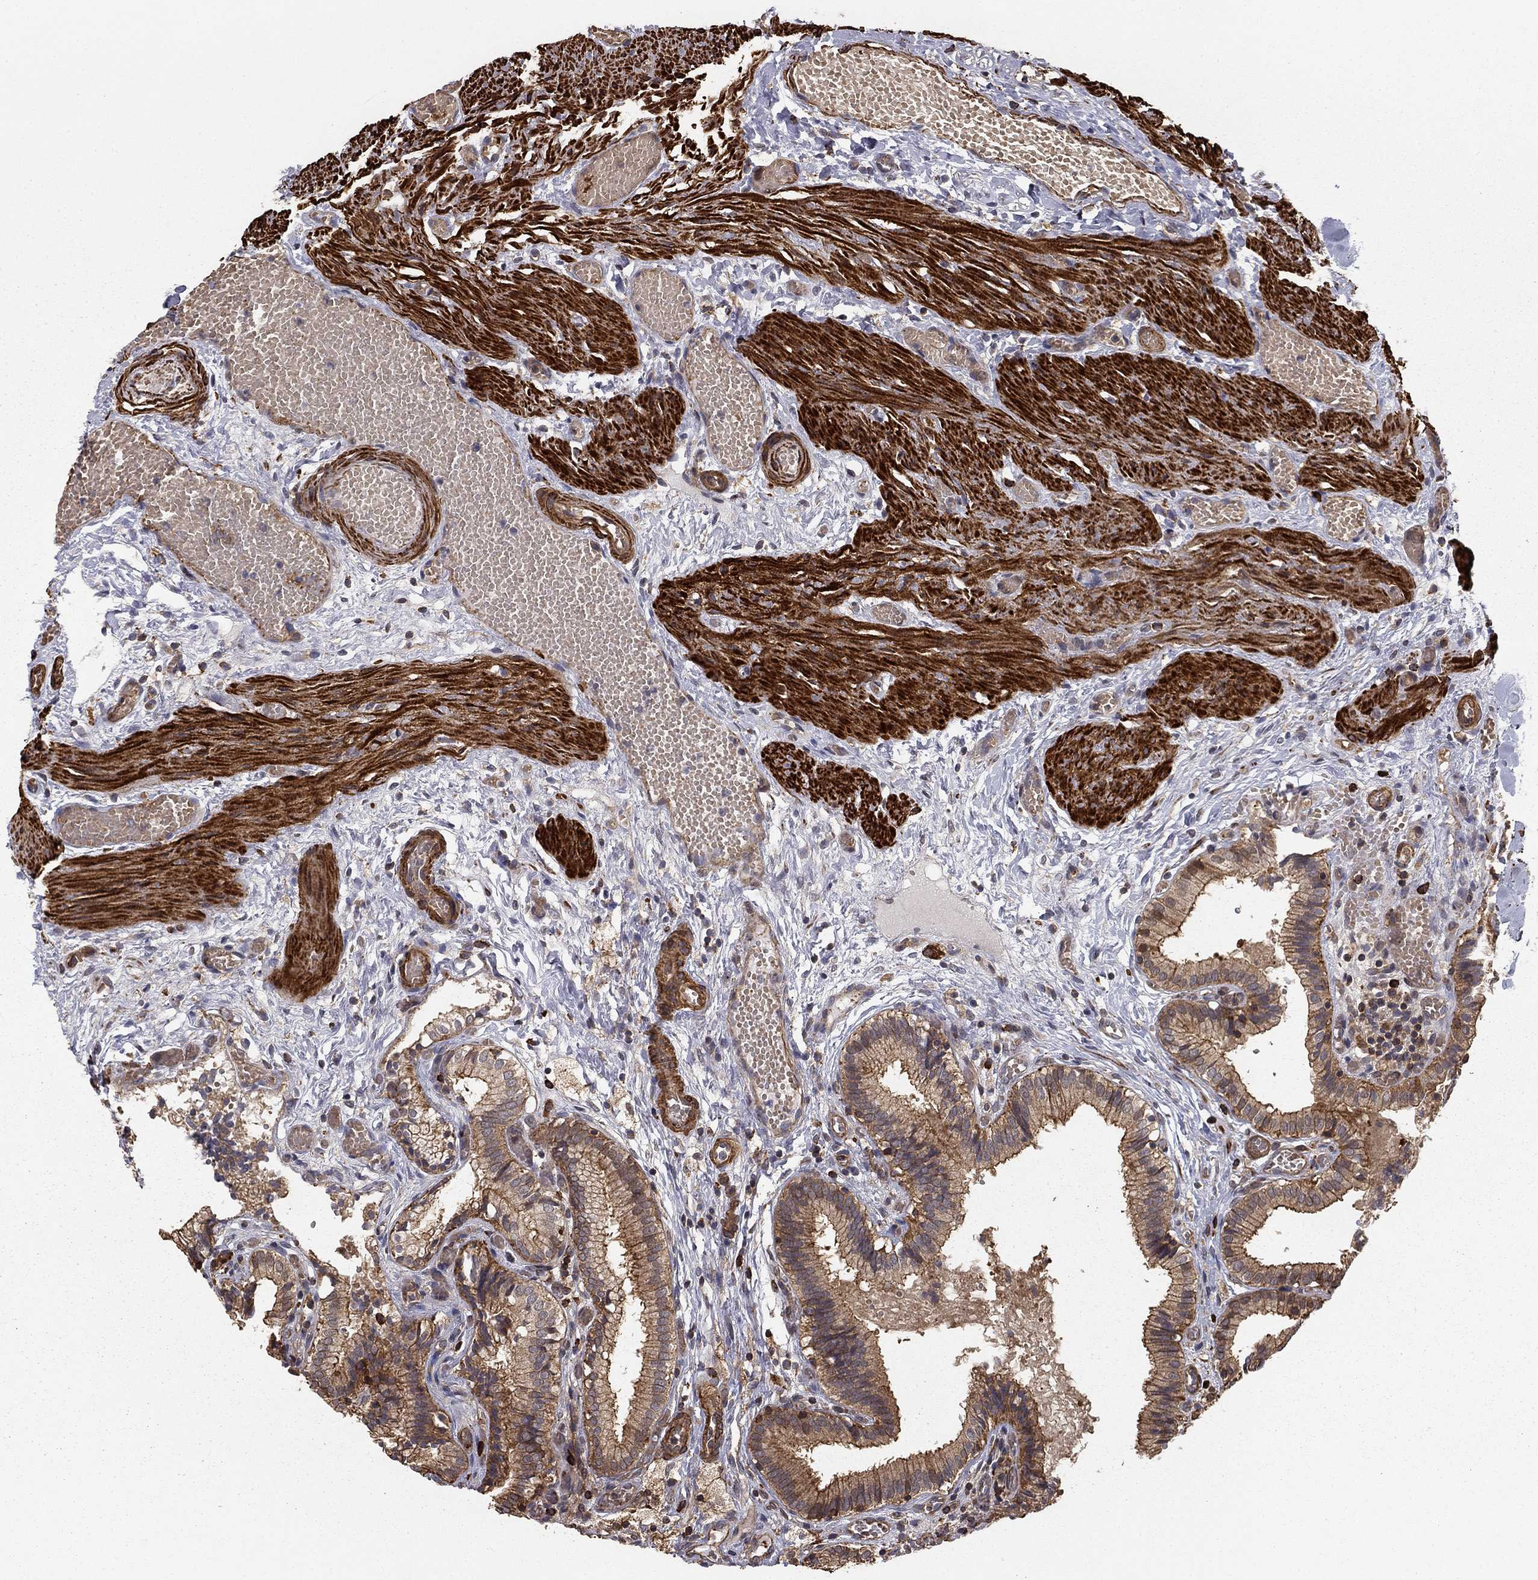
{"staining": {"intensity": "moderate", "quantity": ">75%", "location": "cytoplasmic/membranous"}, "tissue": "gallbladder", "cell_type": "Glandular cells", "image_type": "normal", "snomed": [{"axis": "morphology", "description": "Normal tissue, NOS"}, {"axis": "topography", "description": "Gallbladder"}], "caption": "The immunohistochemical stain shows moderate cytoplasmic/membranous positivity in glandular cells of normal gallbladder.", "gene": "HABP4", "patient": {"sex": "female", "age": 24}}